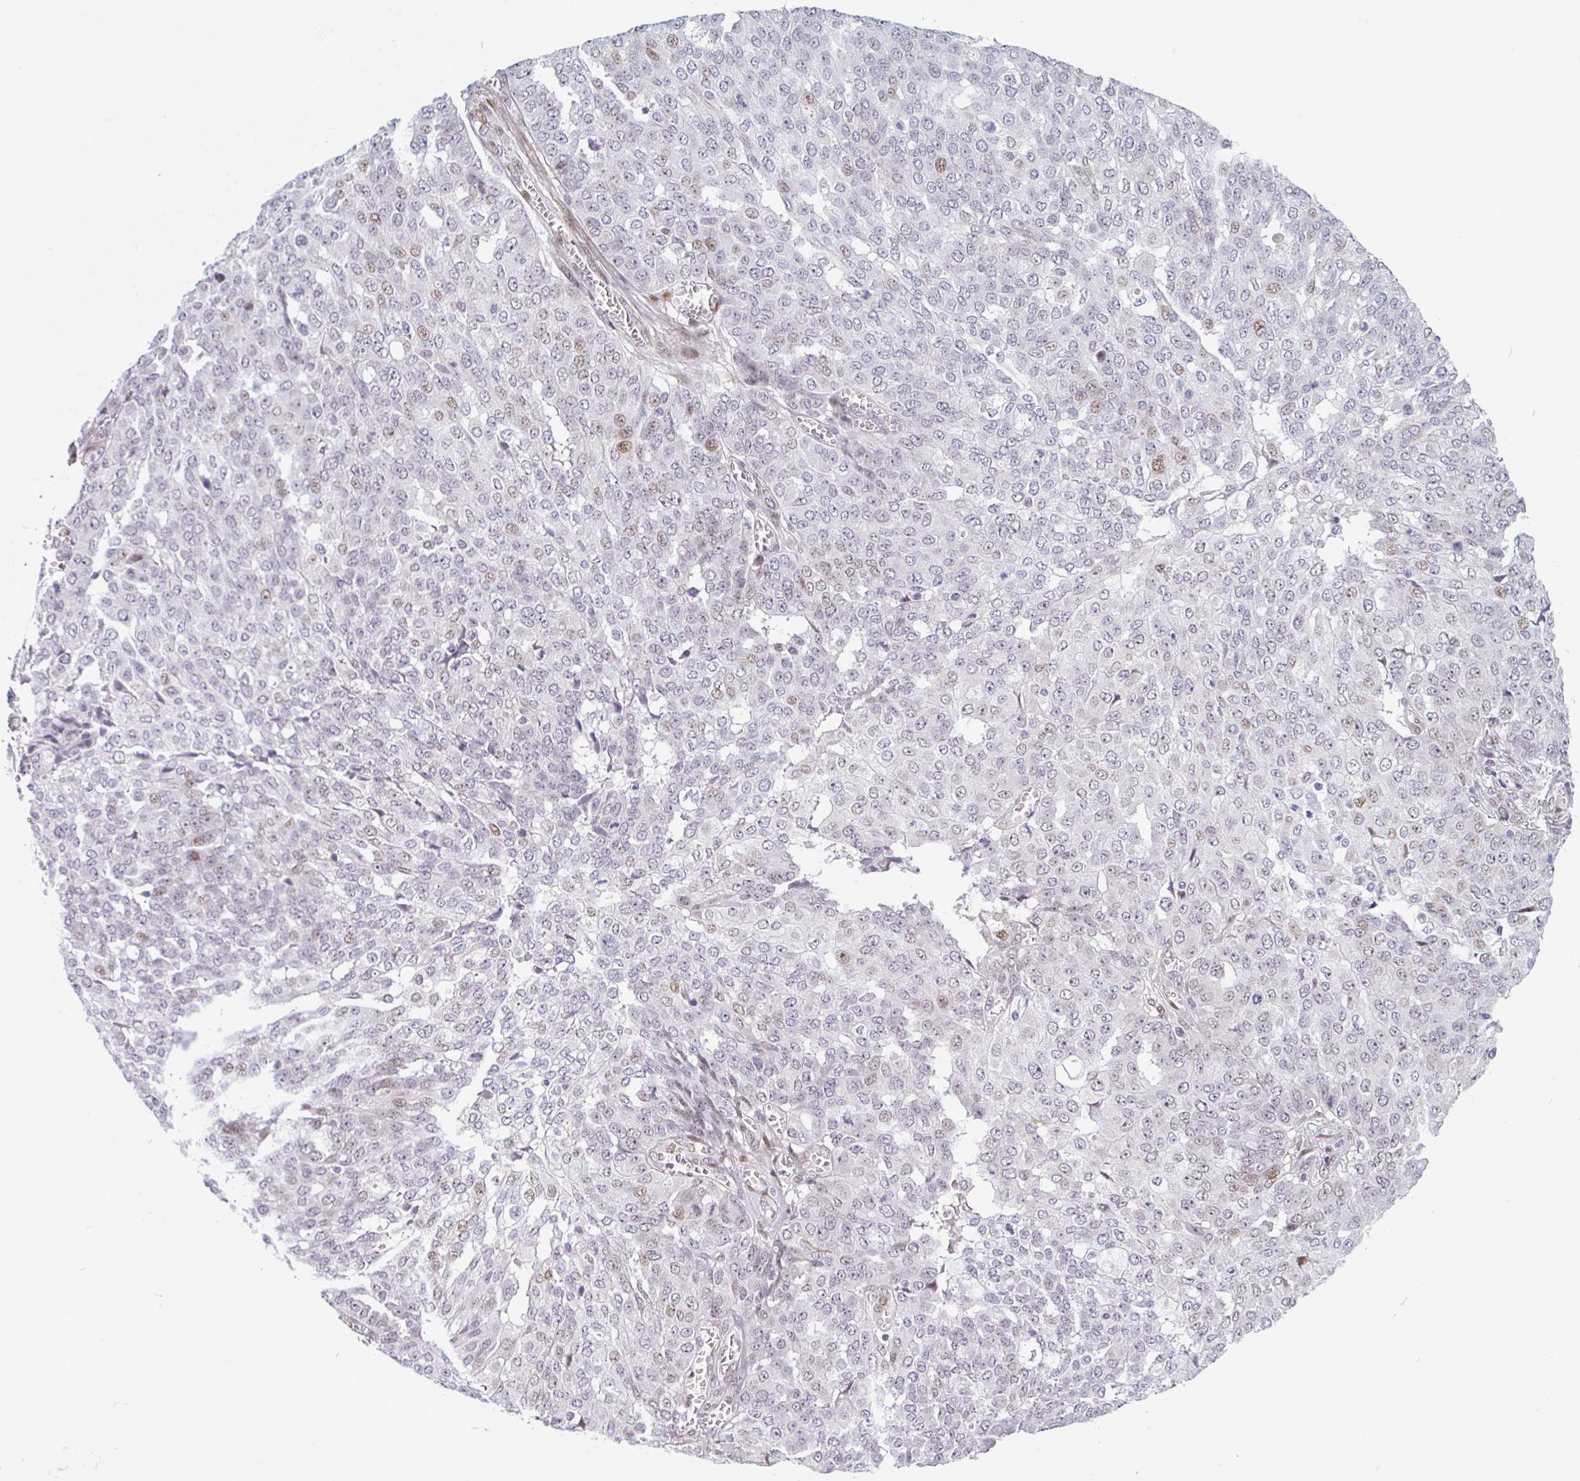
{"staining": {"intensity": "weak", "quantity": "<25%", "location": "nuclear"}, "tissue": "ovarian cancer", "cell_type": "Tumor cells", "image_type": "cancer", "snomed": [{"axis": "morphology", "description": "Cystadenocarcinoma, serous, NOS"}, {"axis": "topography", "description": "Soft tissue"}, {"axis": "topography", "description": "Ovary"}], "caption": "This is a photomicrograph of immunohistochemistry (IHC) staining of ovarian serous cystadenocarcinoma, which shows no staining in tumor cells.", "gene": "TMEM119", "patient": {"sex": "female", "age": 57}}